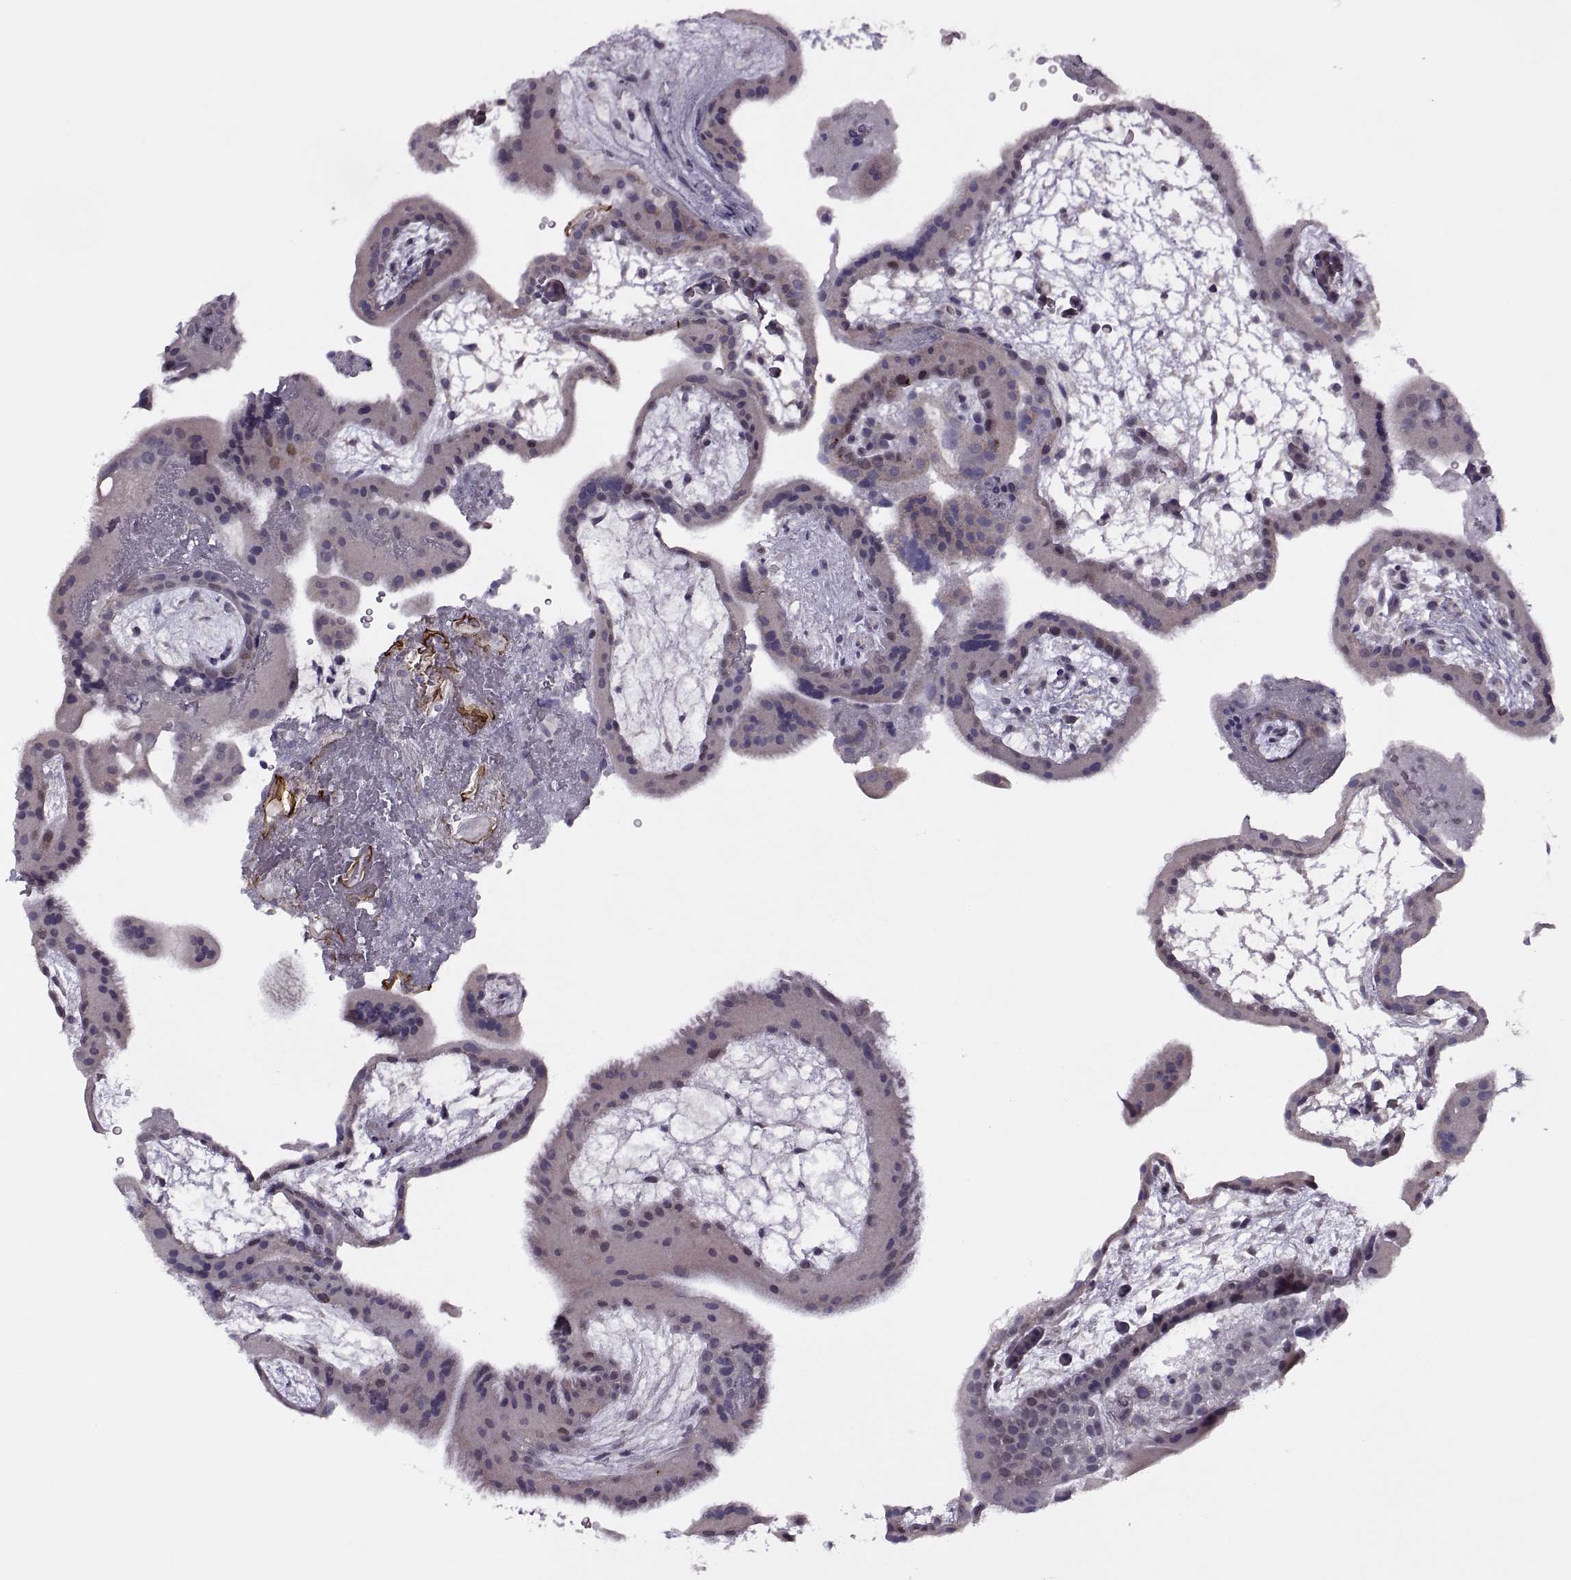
{"staining": {"intensity": "negative", "quantity": "none", "location": "none"}, "tissue": "placenta", "cell_type": "Decidual cells", "image_type": "normal", "snomed": [{"axis": "morphology", "description": "Normal tissue, NOS"}, {"axis": "topography", "description": "Placenta"}], "caption": "Protein analysis of normal placenta displays no significant staining in decidual cells.", "gene": "RIPK4", "patient": {"sex": "female", "age": 19}}